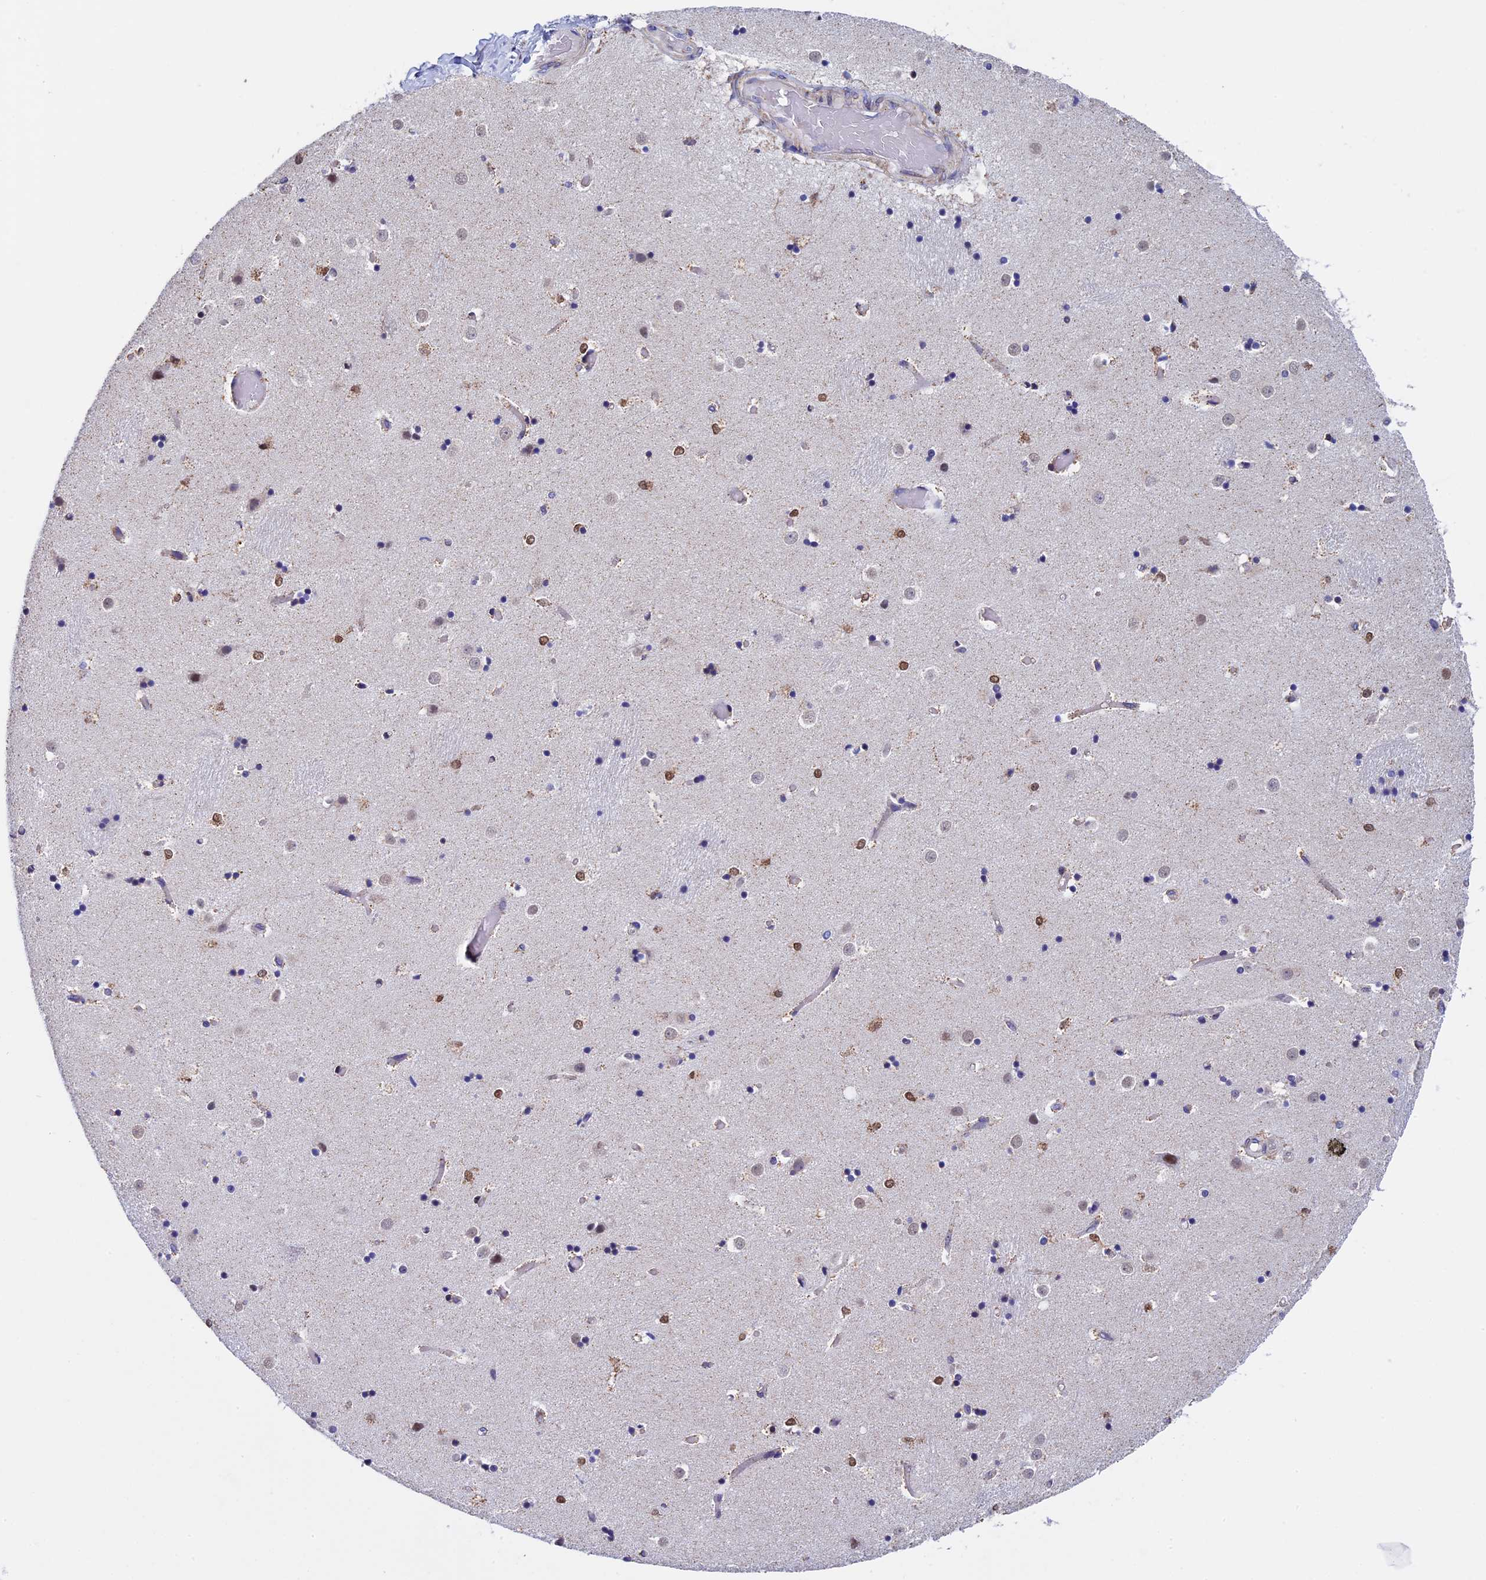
{"staining": {"intensity": "negative", "quantity": "none", "location": "none"}, "tissue": "caudate", "cell_type": "Glial cells", "image_type": "normal", "snomed": [{"axis": "morphology", "description": "Normal tissue, NOS"}, {"axis": "topography", "description": "Lateral ventricle wall"}], "caption": "Human caudate stained for a protein using immunohistochemistry shows no staining in glial cells.", "gene": "SLC9A5", "patient": {"sex": "female", "age": 52}}